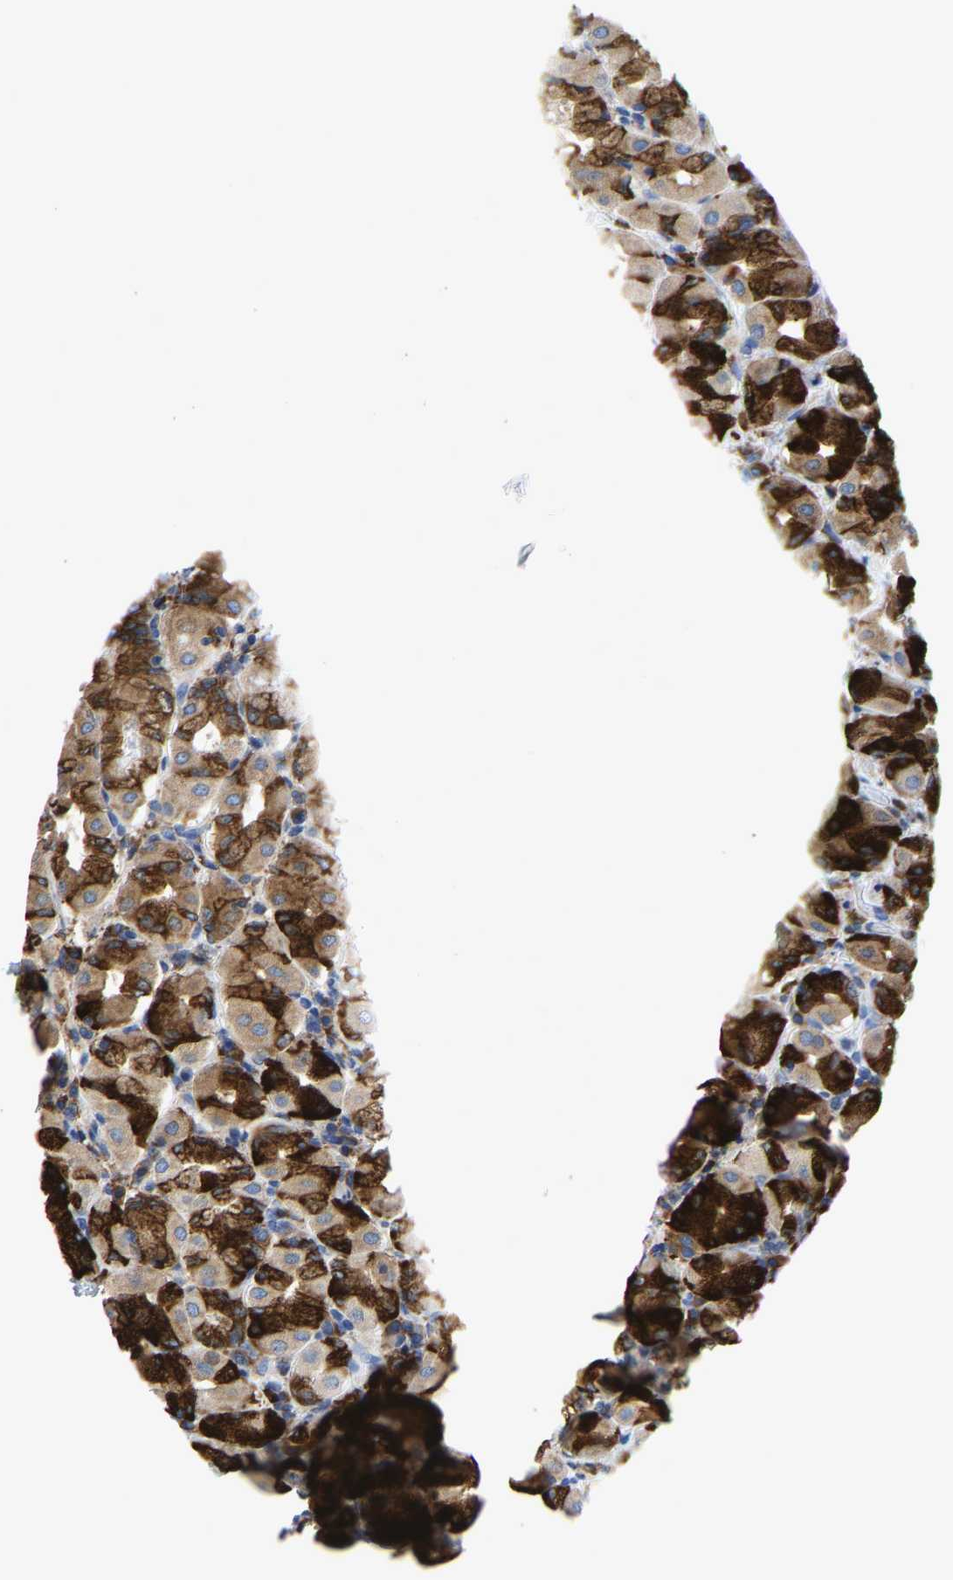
{"staining": {"intensity": "strong", "quantity": ">75%", "location": "cytoplasmic/membranous"}, "tissue": "stomach", "cell_type": "Glandular cells", "image_type": "normal", "snomed": [{"axis": "morphology", "description": "Normal tissue, NOS"}, {"axis": "topography", "description": "Stomach"}, {"axis": "topography", "description": "Stomach, lower"}], "caption": "Immunohistochemistry of normal human stomach exhibits high levels of strong cytoplasmic/membranous staining in about >75% of glandular cells. Using DAB (3,3'-diaminobenzidine) (brown) and hematoxylin (blue) stains, captured at high magnification using brightfield microscopy.", "gene": "P4HB", "patient": {"sex": "female", "age": 56}}